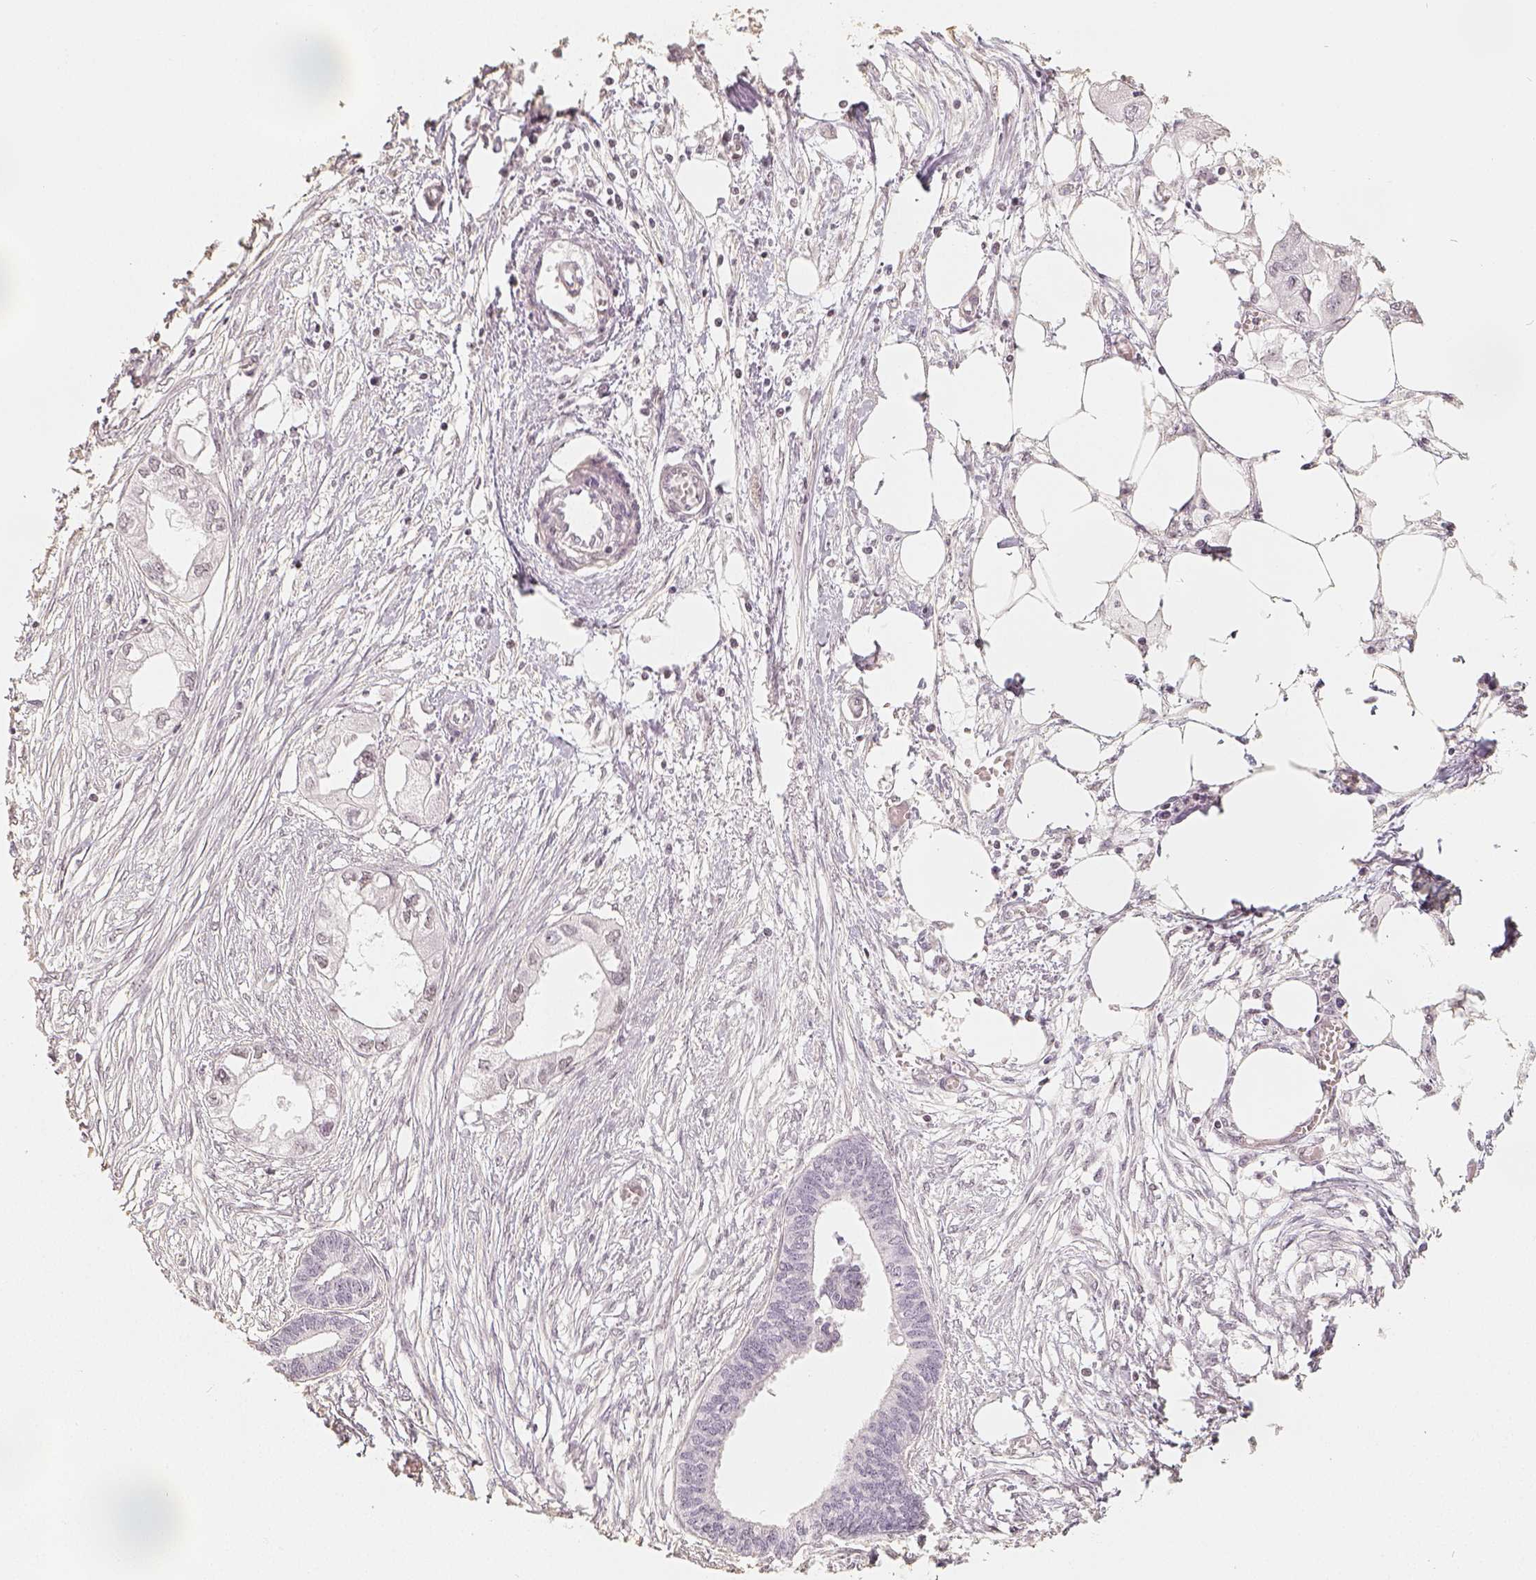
{"staining": {"intensity": "weak", "quantity": "25%-75%", "location": "nuclear"}, "tissue": "endometrial cancer", "cell_type": "Tumor cells", "image_type": "cancer", "snomed": [{"axis": "morphology", "description": "Adenocarcinoma, NOS"}, {"axis": "morphology", "description": "Adenocarcinoma, metastatic, NOS"}, {"axis": "topography", "description": "Adipose tissue"}, {"axis": "topography", "description": "Endometrium"}], "caption": "This image exhibits adenocarcinoma (endometrial) stained with immunohistochemistry to label a protein in brown. The nuclear of tumor cells show weak positivity for the protein. Nuclei are counter-stained blue.", "gene": "HDAC1", "patient": {"sex": "female", "age": 67}}